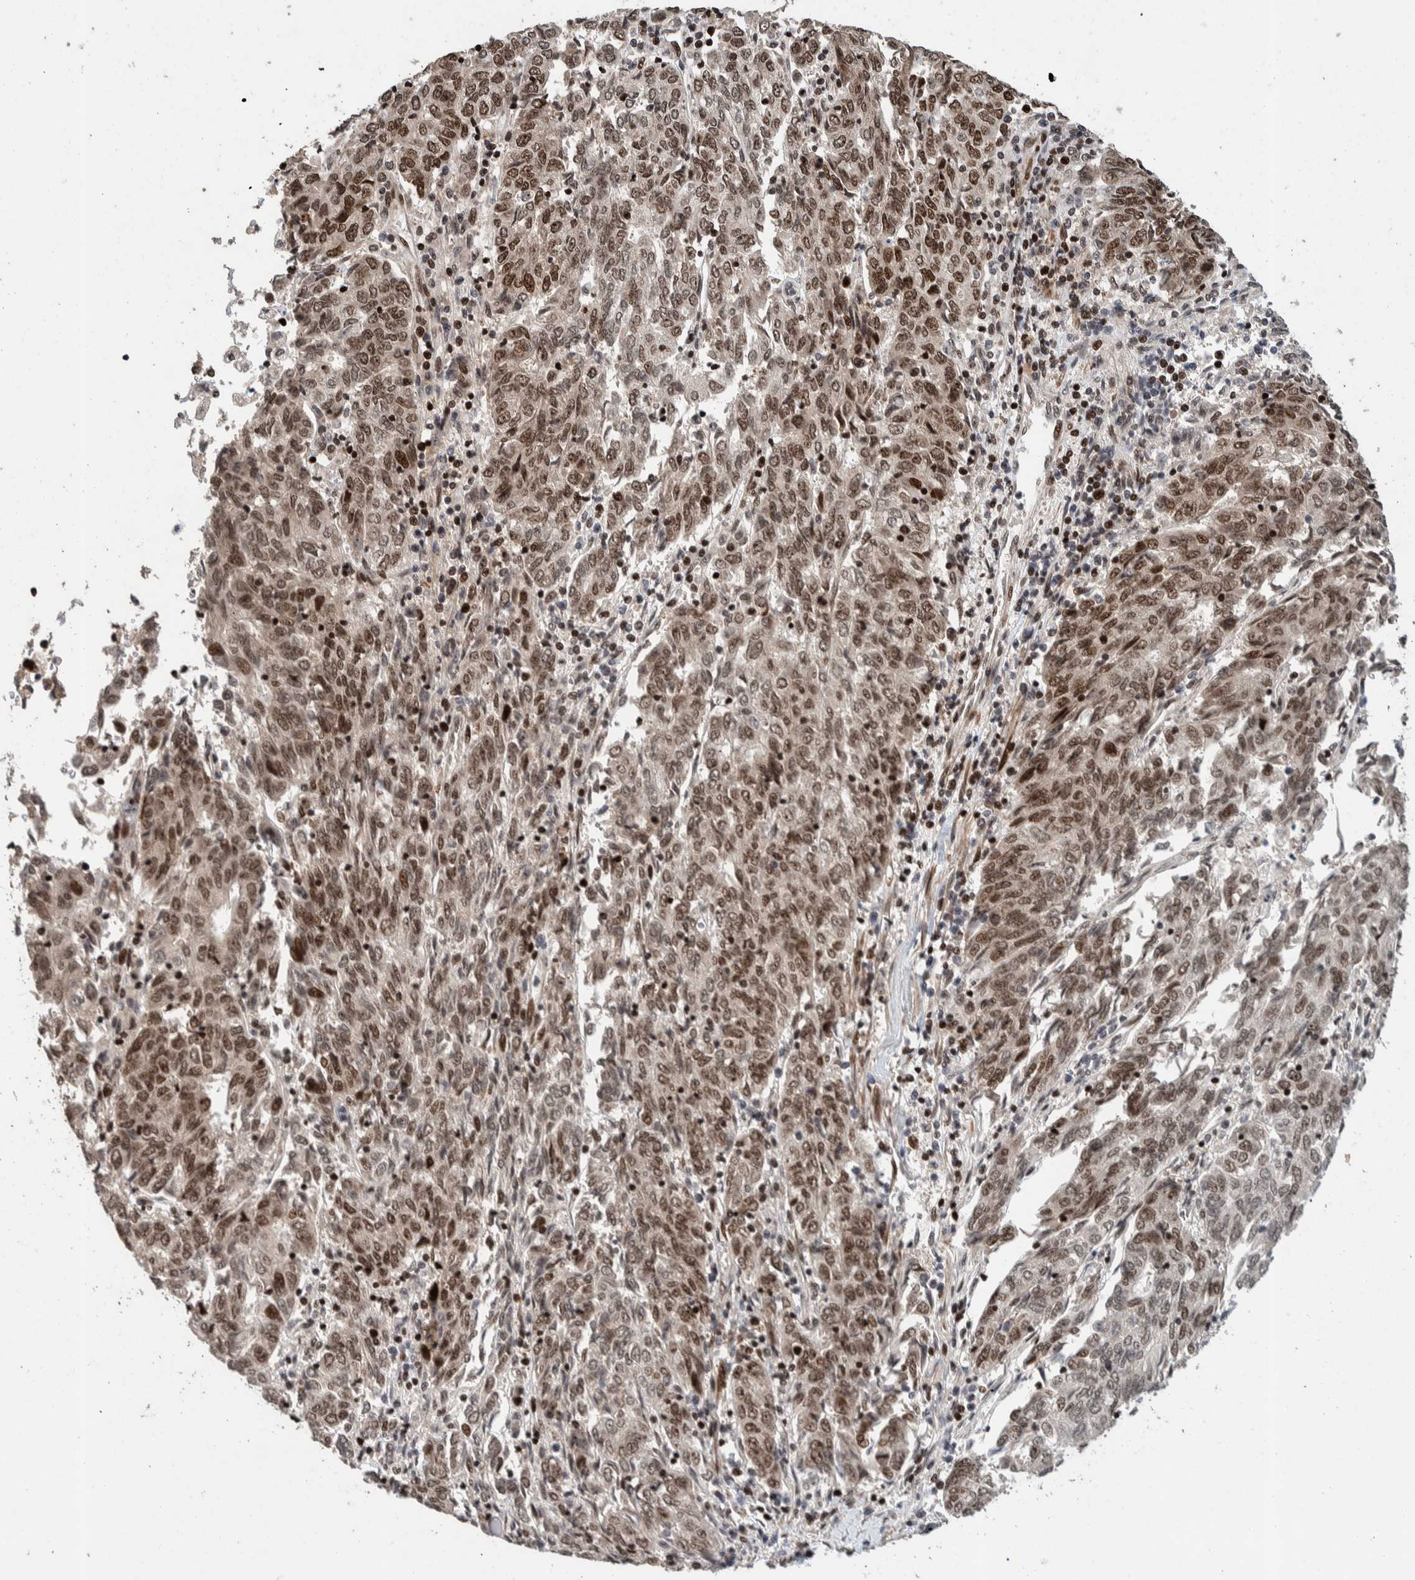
{"staining": {"intensity": "moderate", "quantity": ">75%", "location": "nuclear"}, "tissue": "endometrial cancer", "cell_type": "Tumor cells", "image_type": "cancer", "snomed": [{"axis": "morphology", "description": "Adenocarcinoma, NOS"}, {"axis": "topography", "description": "Endometrium"}], "caption": "Endometrial cancer (adenocarcinoma) stained for a protein (brown) reveals moderate nuclear positive staining in about >75% of tumor cells.", "gene": "CHD4", "patient": {"sex": "female", "age": 80}}